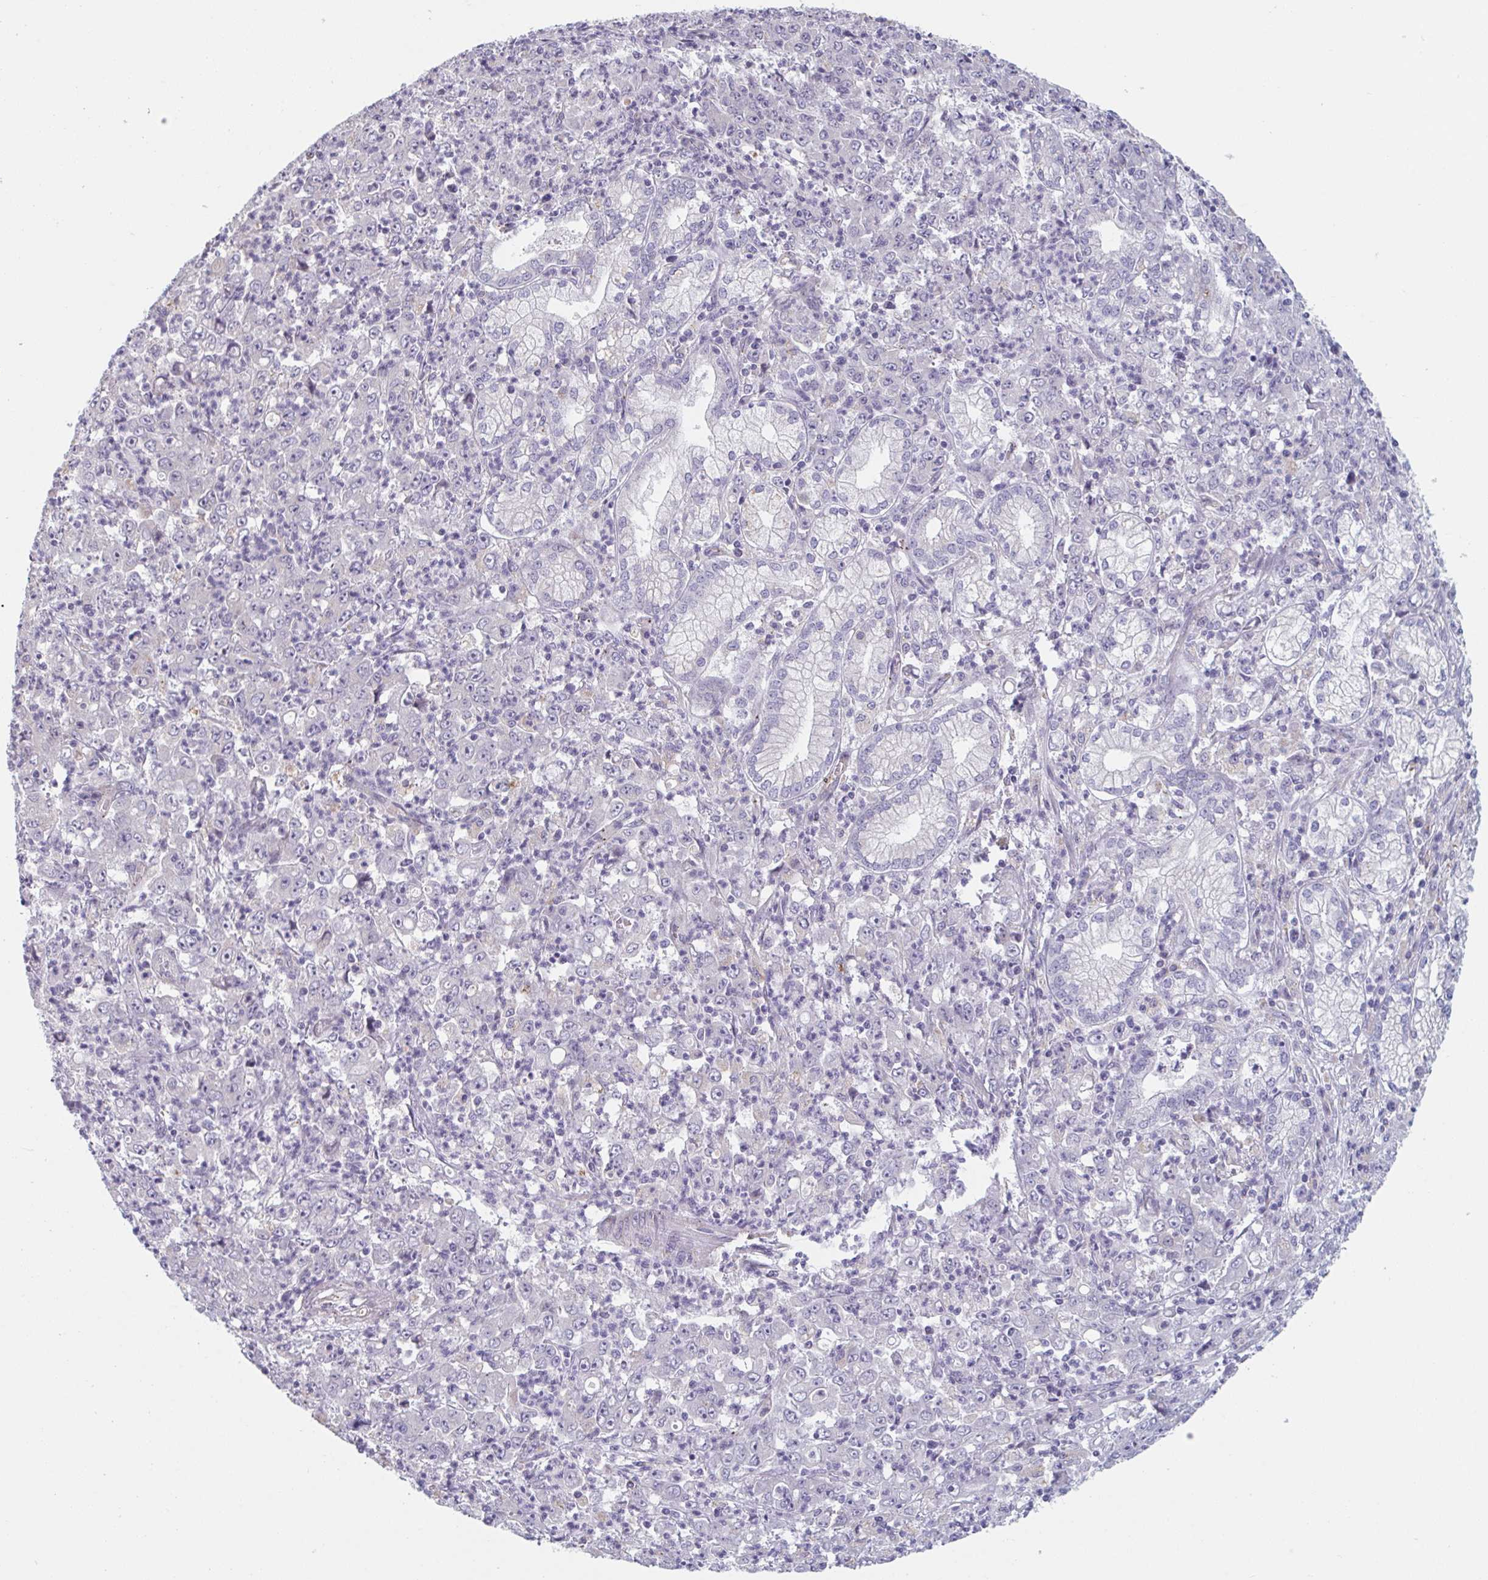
{"staining": {"intensity": "negative", "quantity": "none", "location": "none"}, "tissue": "stomach cancer", "cell_type": "Tumor cells", "image_type": "cancer", "snomed": [{"axis": "morphology", "description": "Adenocarcinoma, NOS"}, {"axis": "topography", "description": "Stomach, lower"}], "caption": "Immunohistochemistry (IHC) of human stomach adenocarcinoma demonstrates no positivity in tumor cells.", "gene": "TNFSF10", "patient": {"sex": "female", "age": 71}}